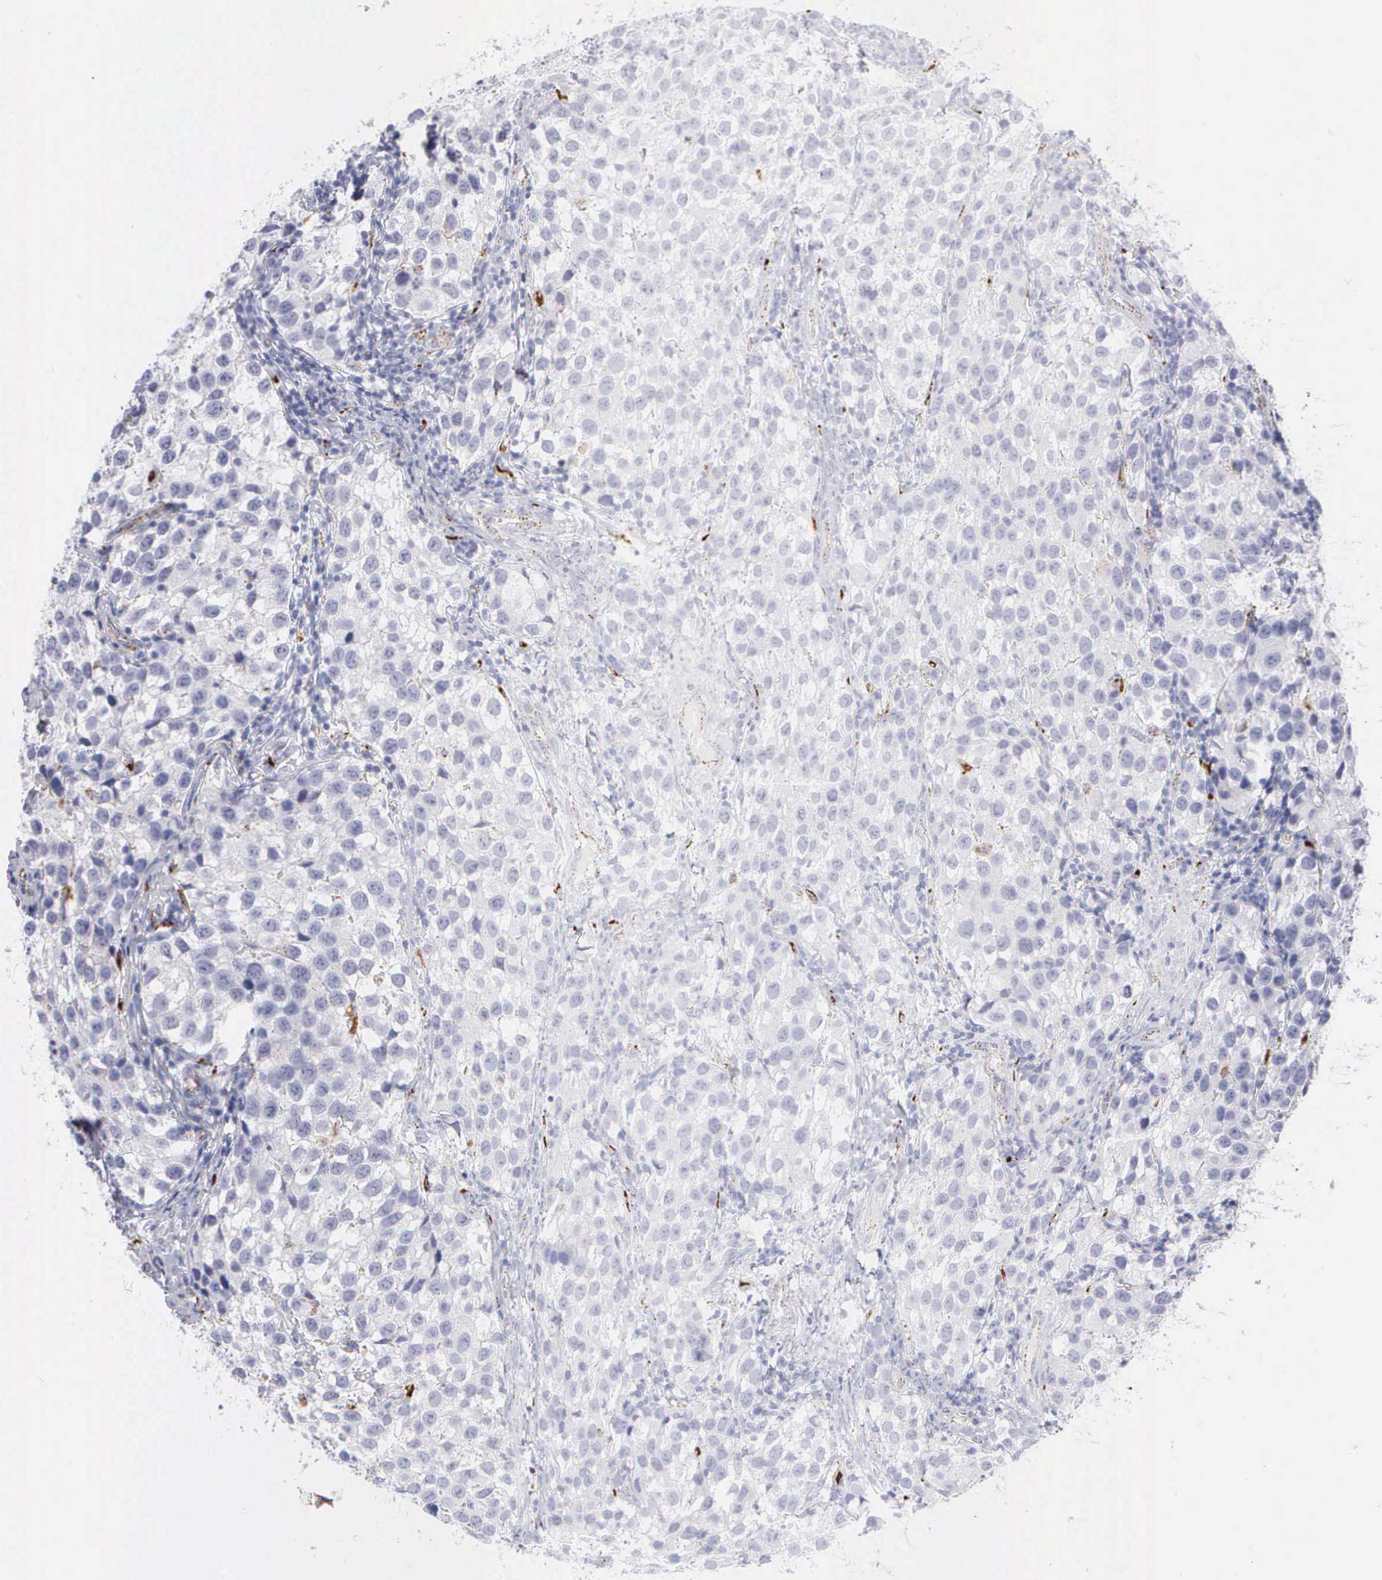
{"staining": {"intensity": "negative", "quantity": "none", "location": "none"}, "tissue": "testis cancer", "cell_type": "Tumor cells", "image_type": "cancer", "snomed": [{"axis": "morphology", "description": "Seminoma, NOS"}, {"axis": "topography", "description": "Testis"}], "caption": "The image displays no staining of tumor cells in testis seminoma.", "gene": "CTSL", "patient": {"sex": "male", "age": 39}}